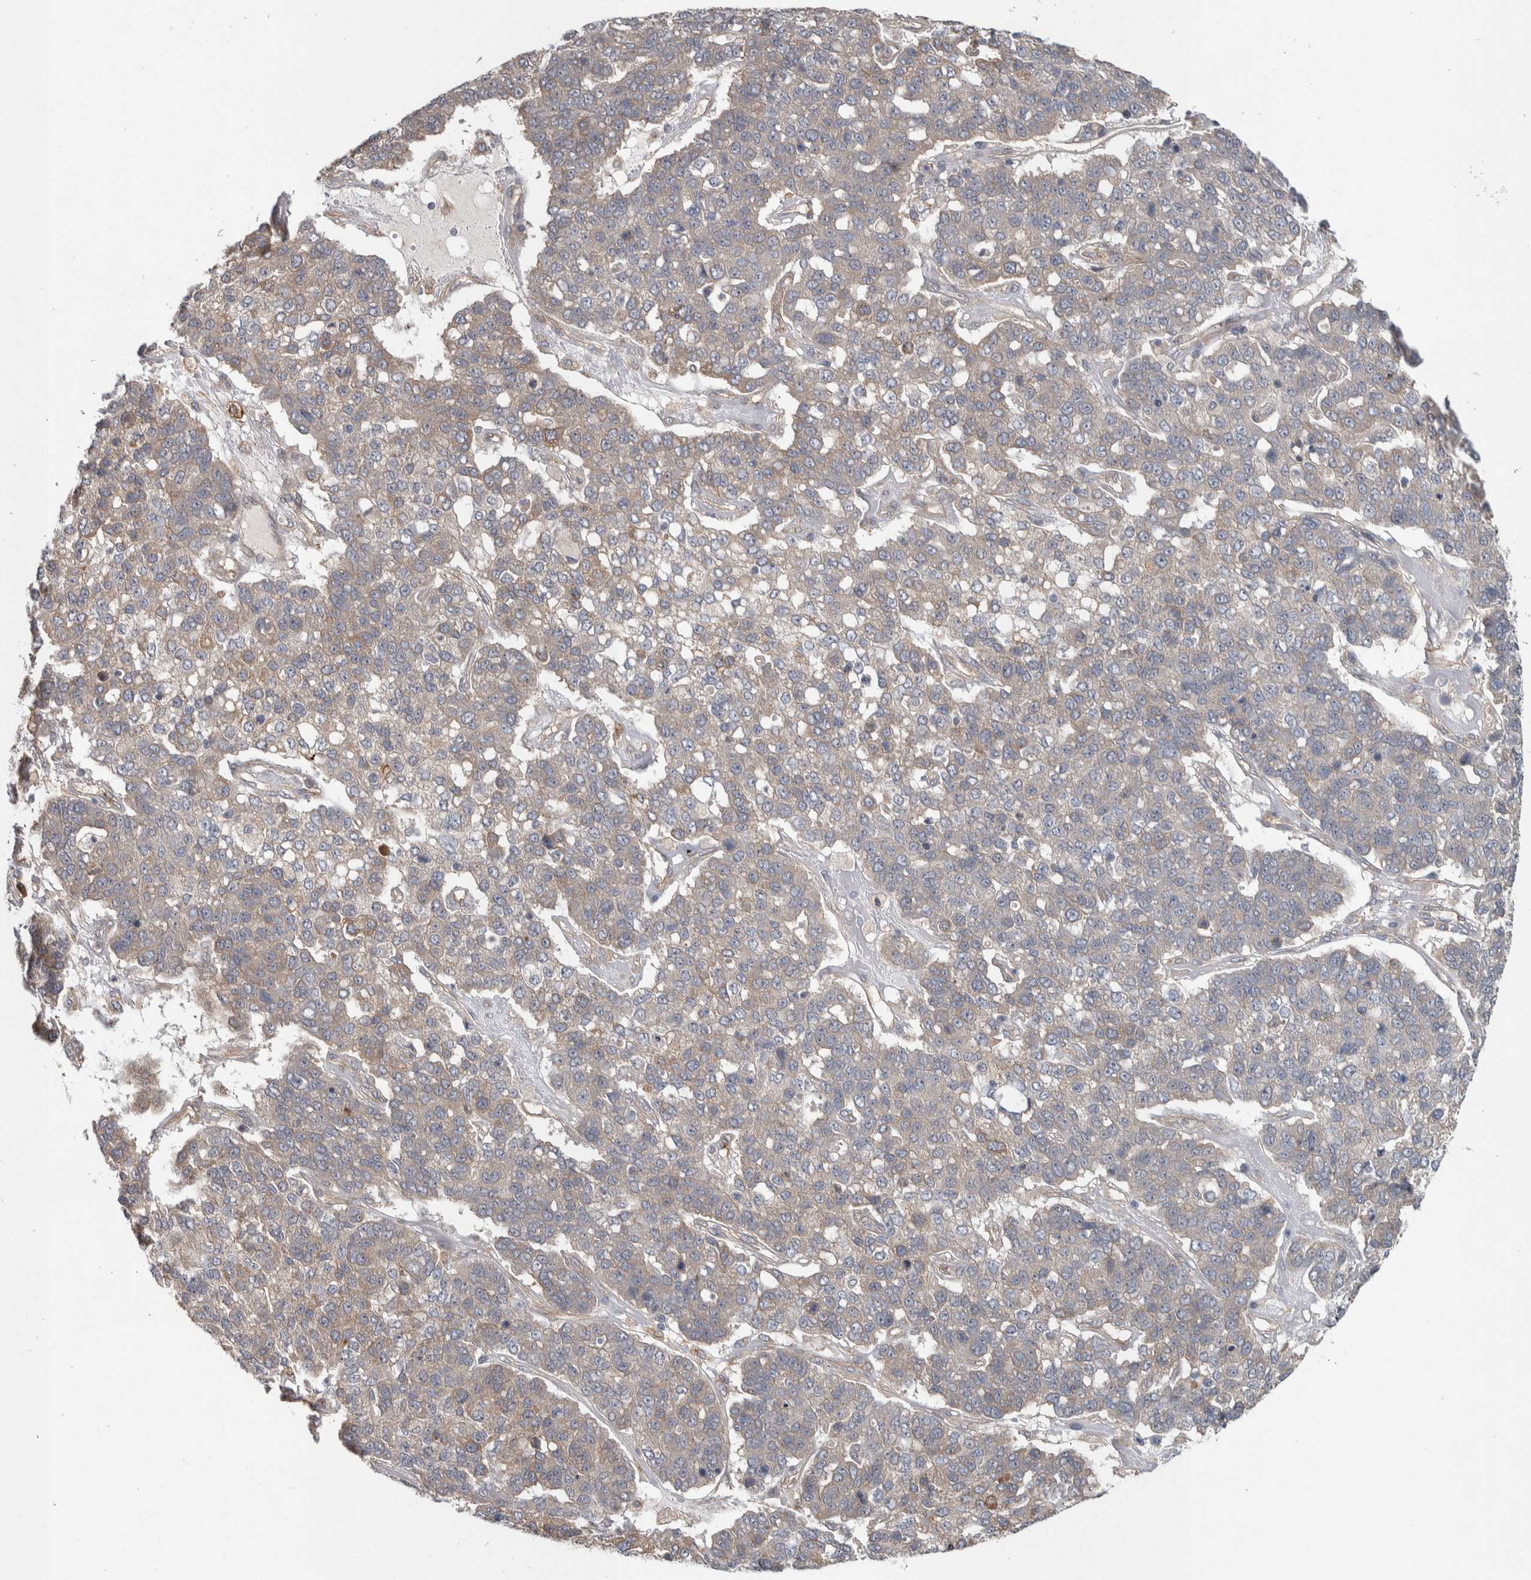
{"staining": {"intensity": "weak", "quantity": "<25%", "location": "cytoplasmic/membranous"}, "tissue": "pancreatic cancer", "cell_type": "Tumor cells", "image_type": "cancer", "snomed": [{"axis": "morphology", "description": "Adenocarcinoma, NOS"}, {"axis": "topography", "description": "Pancreas"}], "caption": "DAB immunohistochemical staining of human pancreatic cancer displays no significant positivity in tumor cells. Brightfield microscopy of IHC stained with DAB (brown) and hematoxylin (blue), captured at high magnification.", "gene": "TBC1D31", "patient": {"sex": "female", "age": 61}}